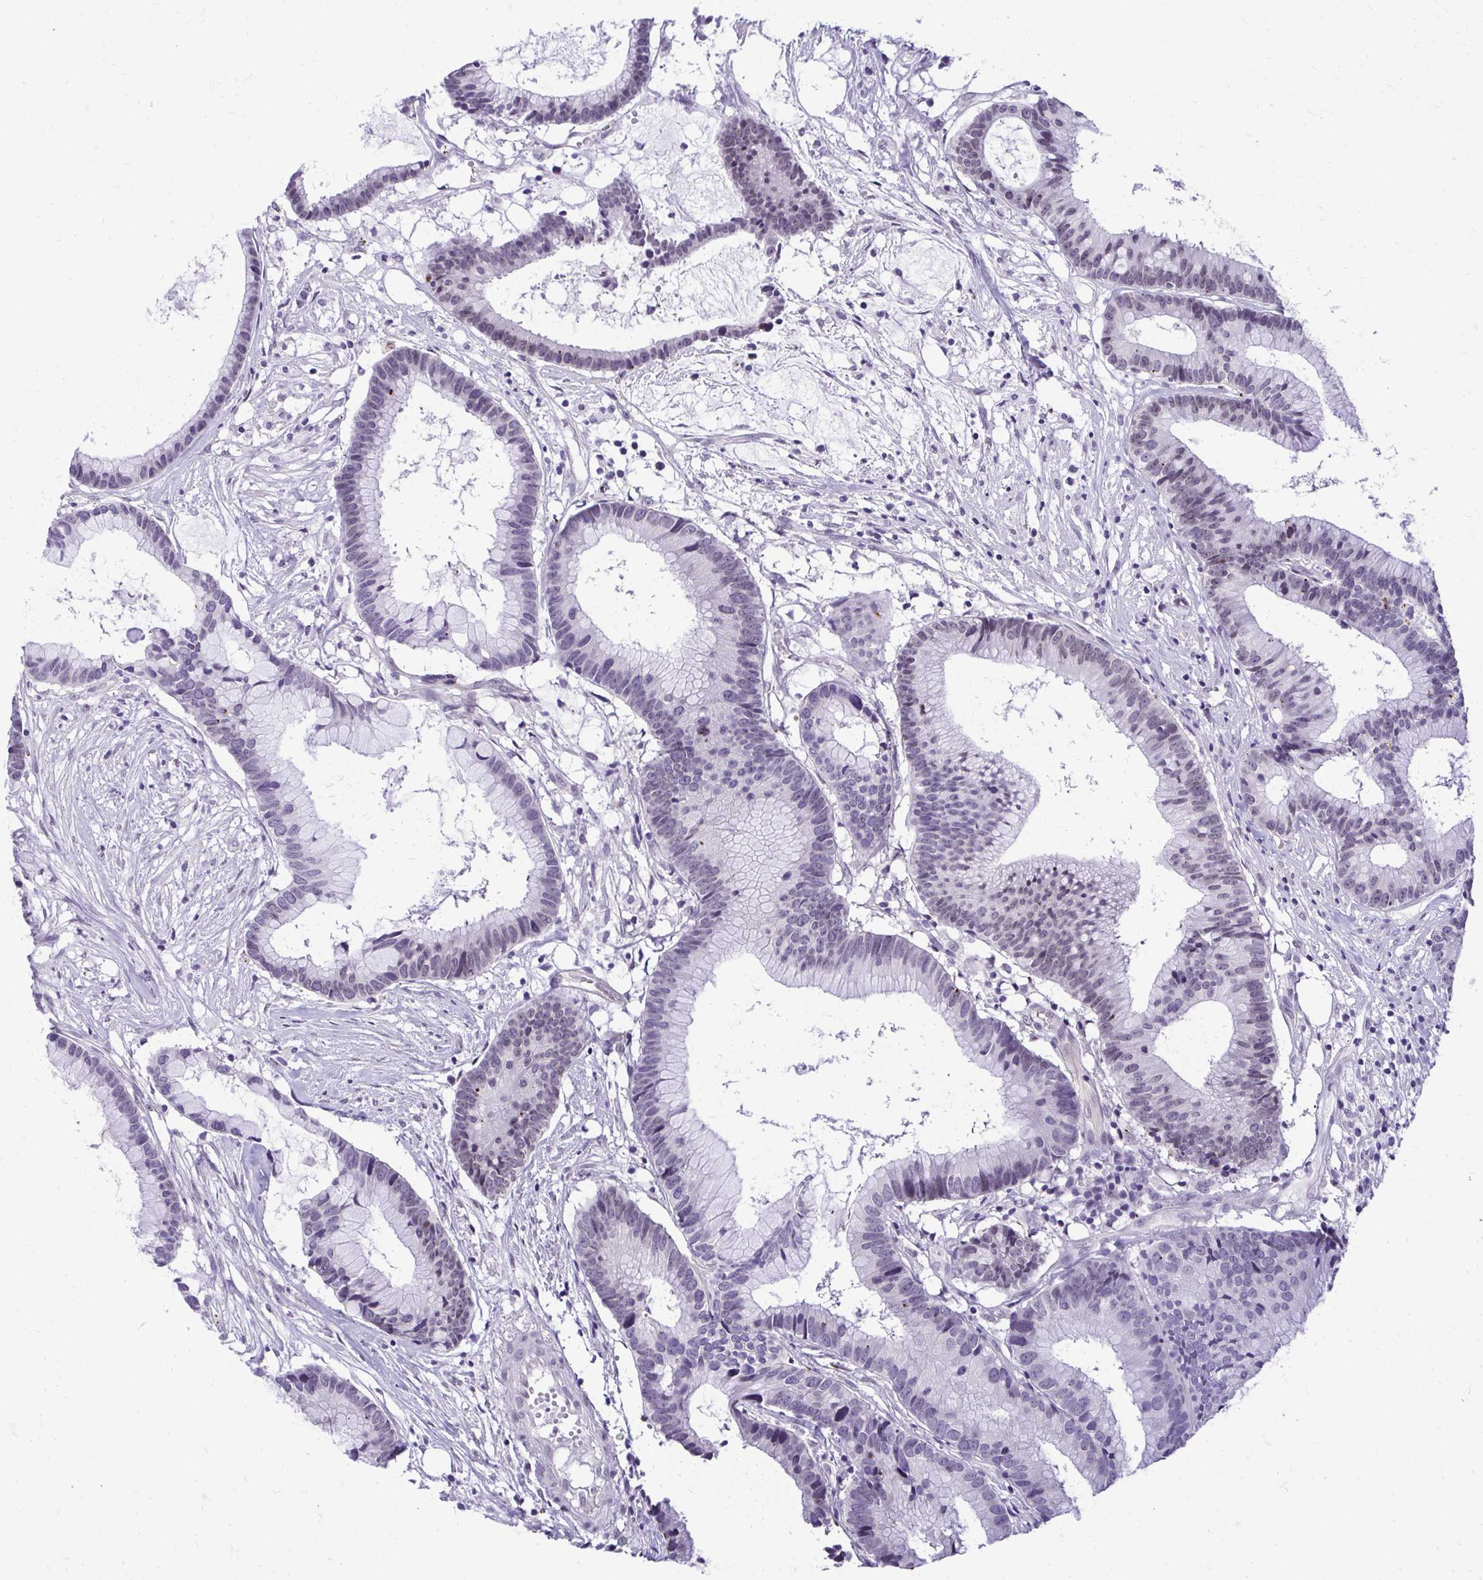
{"staining": {"intensity": "weak", "quantity": "25%-75%", "location": "nuclear"}, "tissue": "colorectal cancer", "cell_type": "Tumor cells", "image_type": "cancer", "snomed": [{"axis": "morphology", "description": "Adenocarcinoma, NOS"}, {"axis": "topography", "description": "Colon"}], "caption": "Tumor cells show weak nuclear staining in about 25%-75% of cells in adenocarcinoma (colorectal).", "gene": "BANF1", "patient": {"sex": "female", "age": 78}}